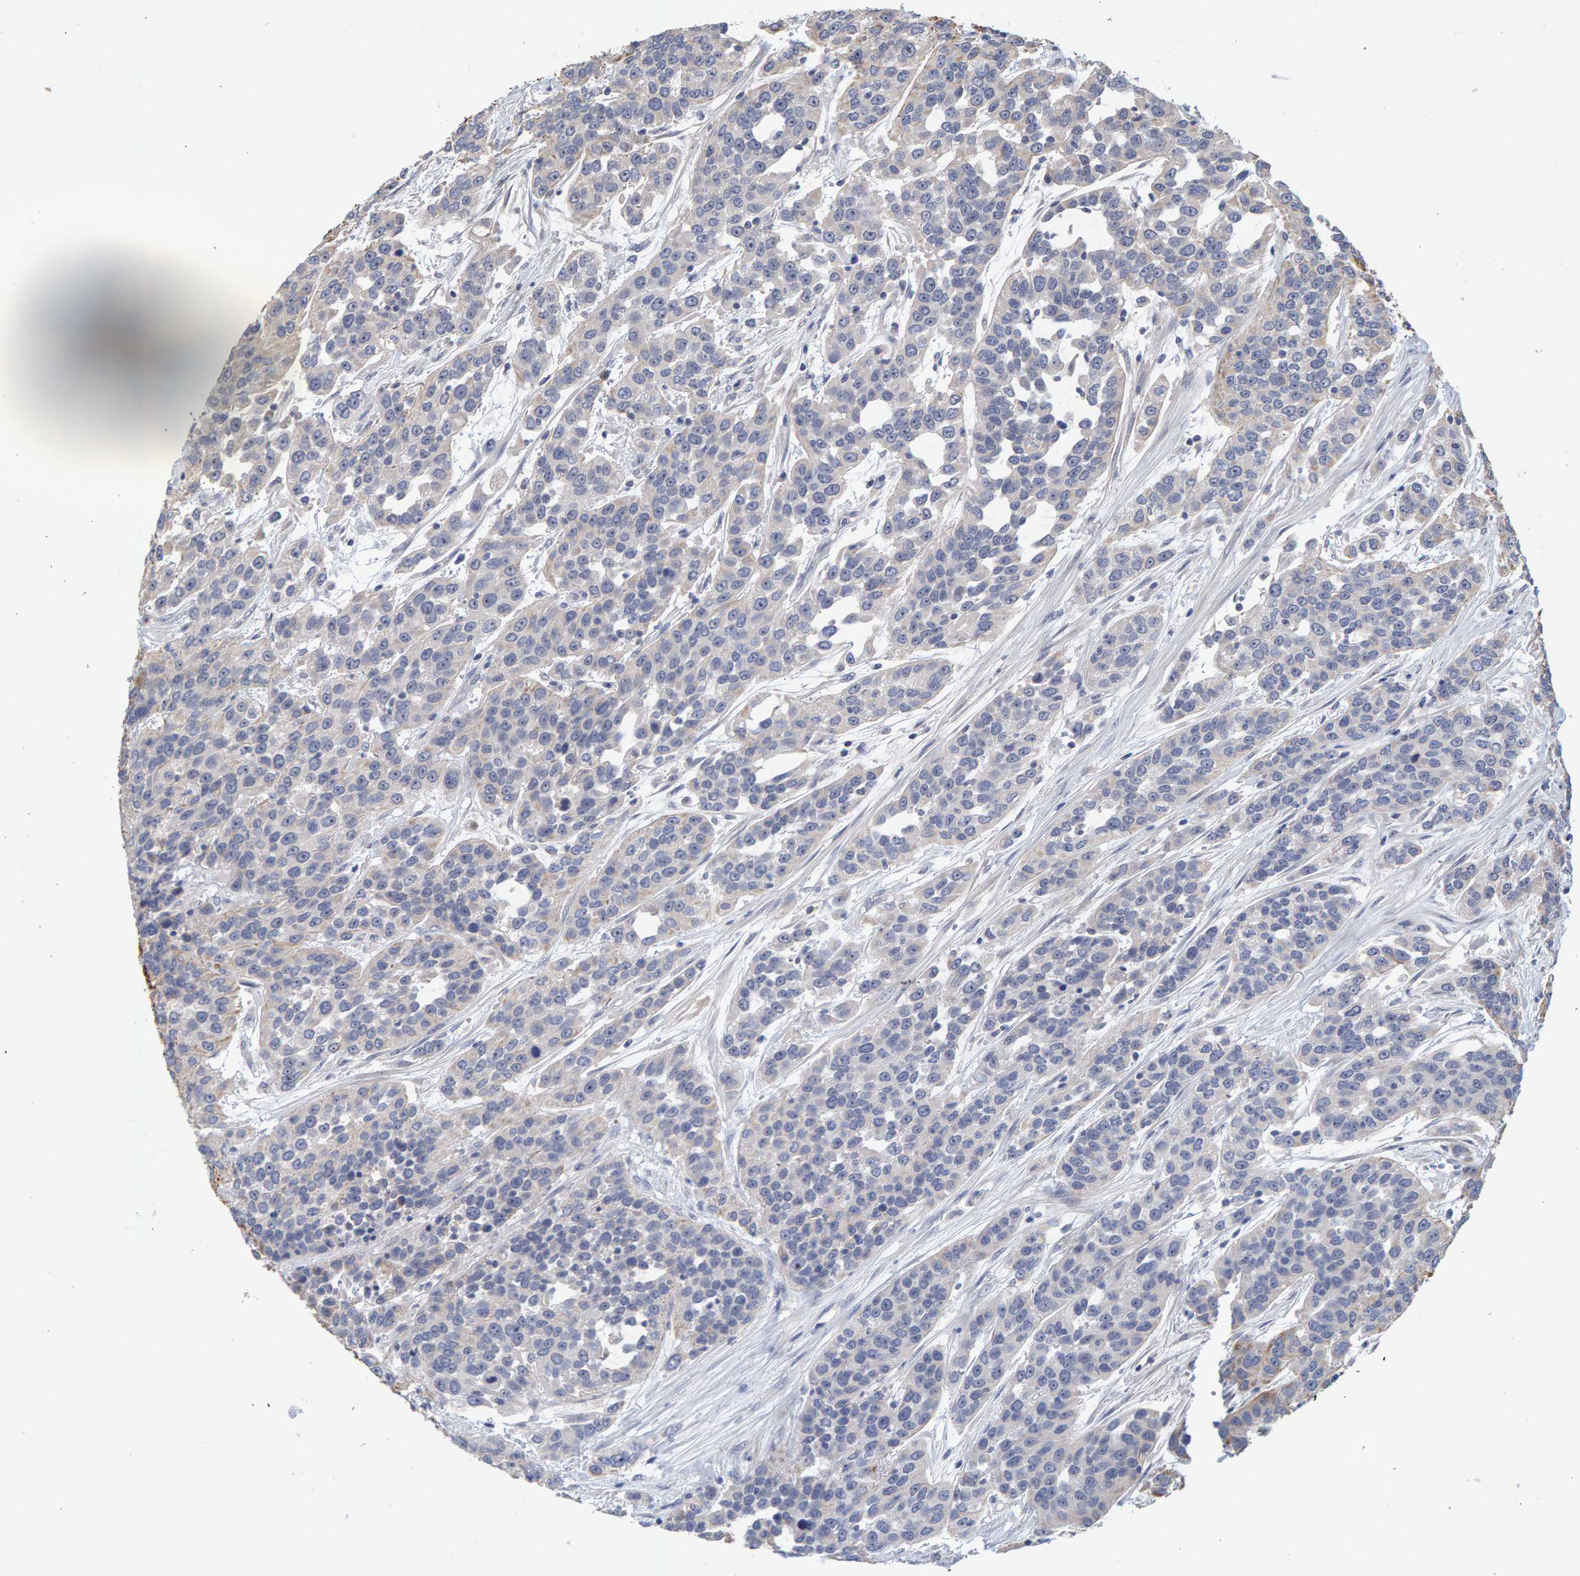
{"staining": {"intensity": "negative", "quantity": "none", "location": "none"}, "tissue": "urothelial cancer", "cell_type": "Tumor cells", "image_type": "cancer", "snomed": [{"axis": "morphology", "description": "Urothelial carcinoma, High grade"}, {"axis": "topography", "description": "Urinary bladder"}], "caption": "Immunohistochemical staining of urothelial carcinoma (high-grade) shows no significant expression in tumor cells.", "gene": "ZNF77", "patient": {"sex": "female", "age": 80}}